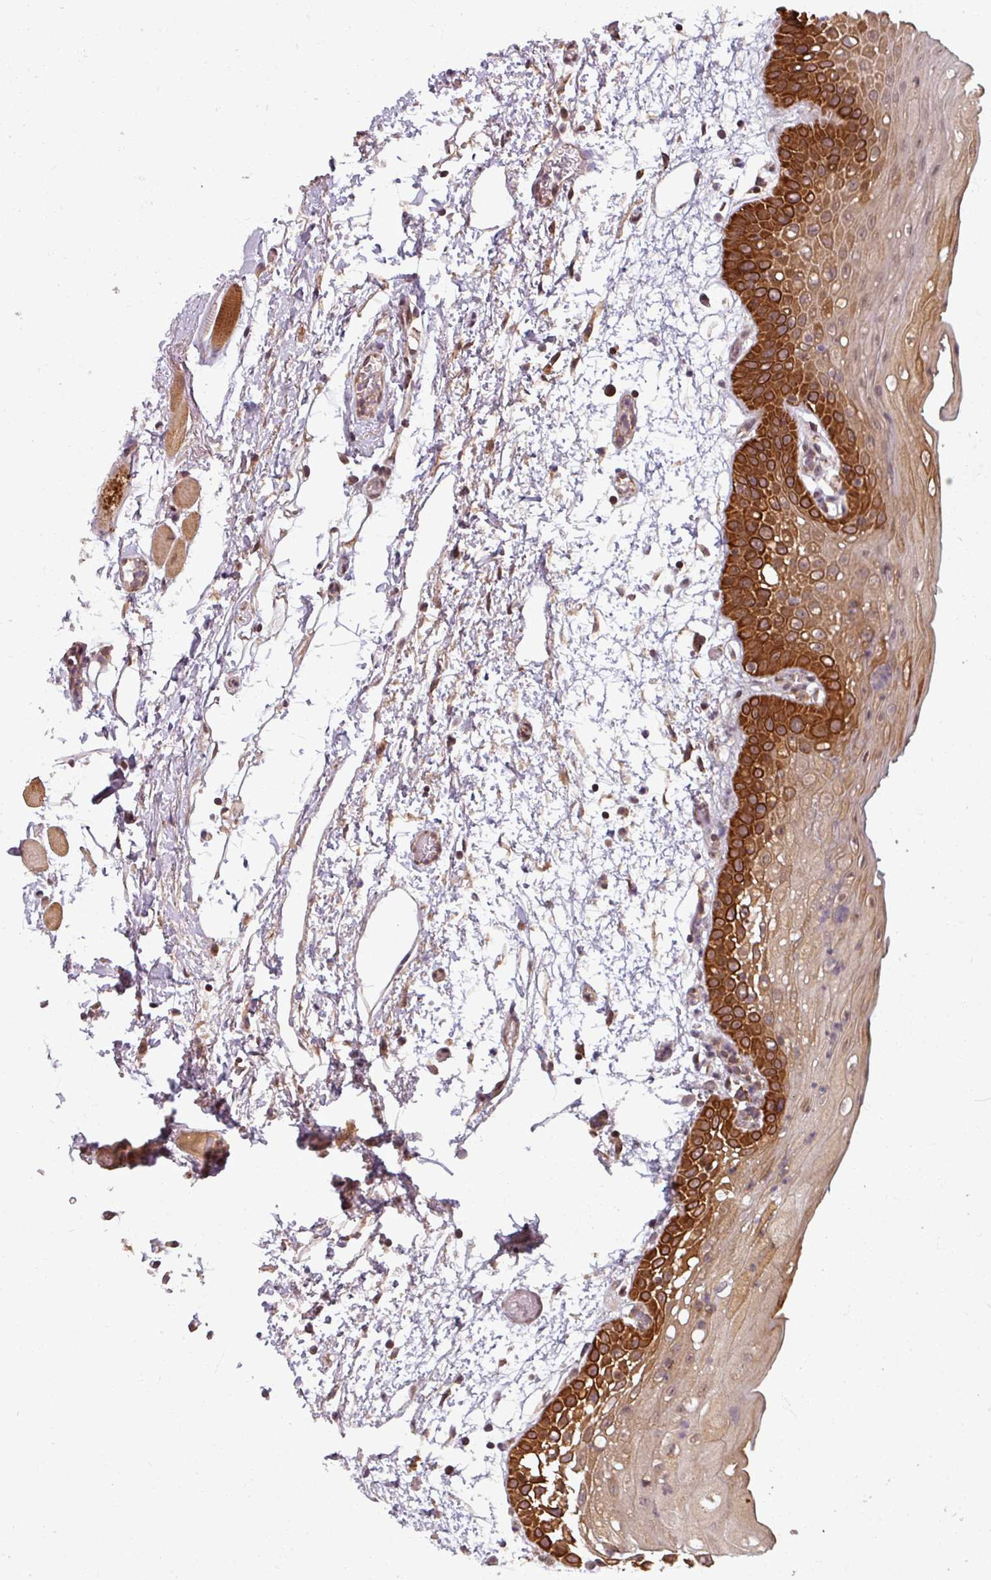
{"staining": {"intensity": "strong", "quantity": ">75%", "location": "cytoplasmic/membranous"}, "tissue": "oral mucosa", "cell_type": "Squamous epithelial cells", "image_type": "normal", "snomed": [{"axis": "morphology", "description": "Normal tissue, NOS"}, {"axis": "topography", "description": "Oral tissue"}, {"axis": "topography", "description": "Tounge, NOS"}], "caption": "Squamous epithelial cells reveal high levels of strong cytoplasmic/membranous expression in about >75% of cells in unremarkable oral mucosa. Immunohistochemistry (ihc) stains the protein in brown and the nuclei are stained blue.", "gene": "SWI5", "patient": {"sex": "female", "age": 59}}